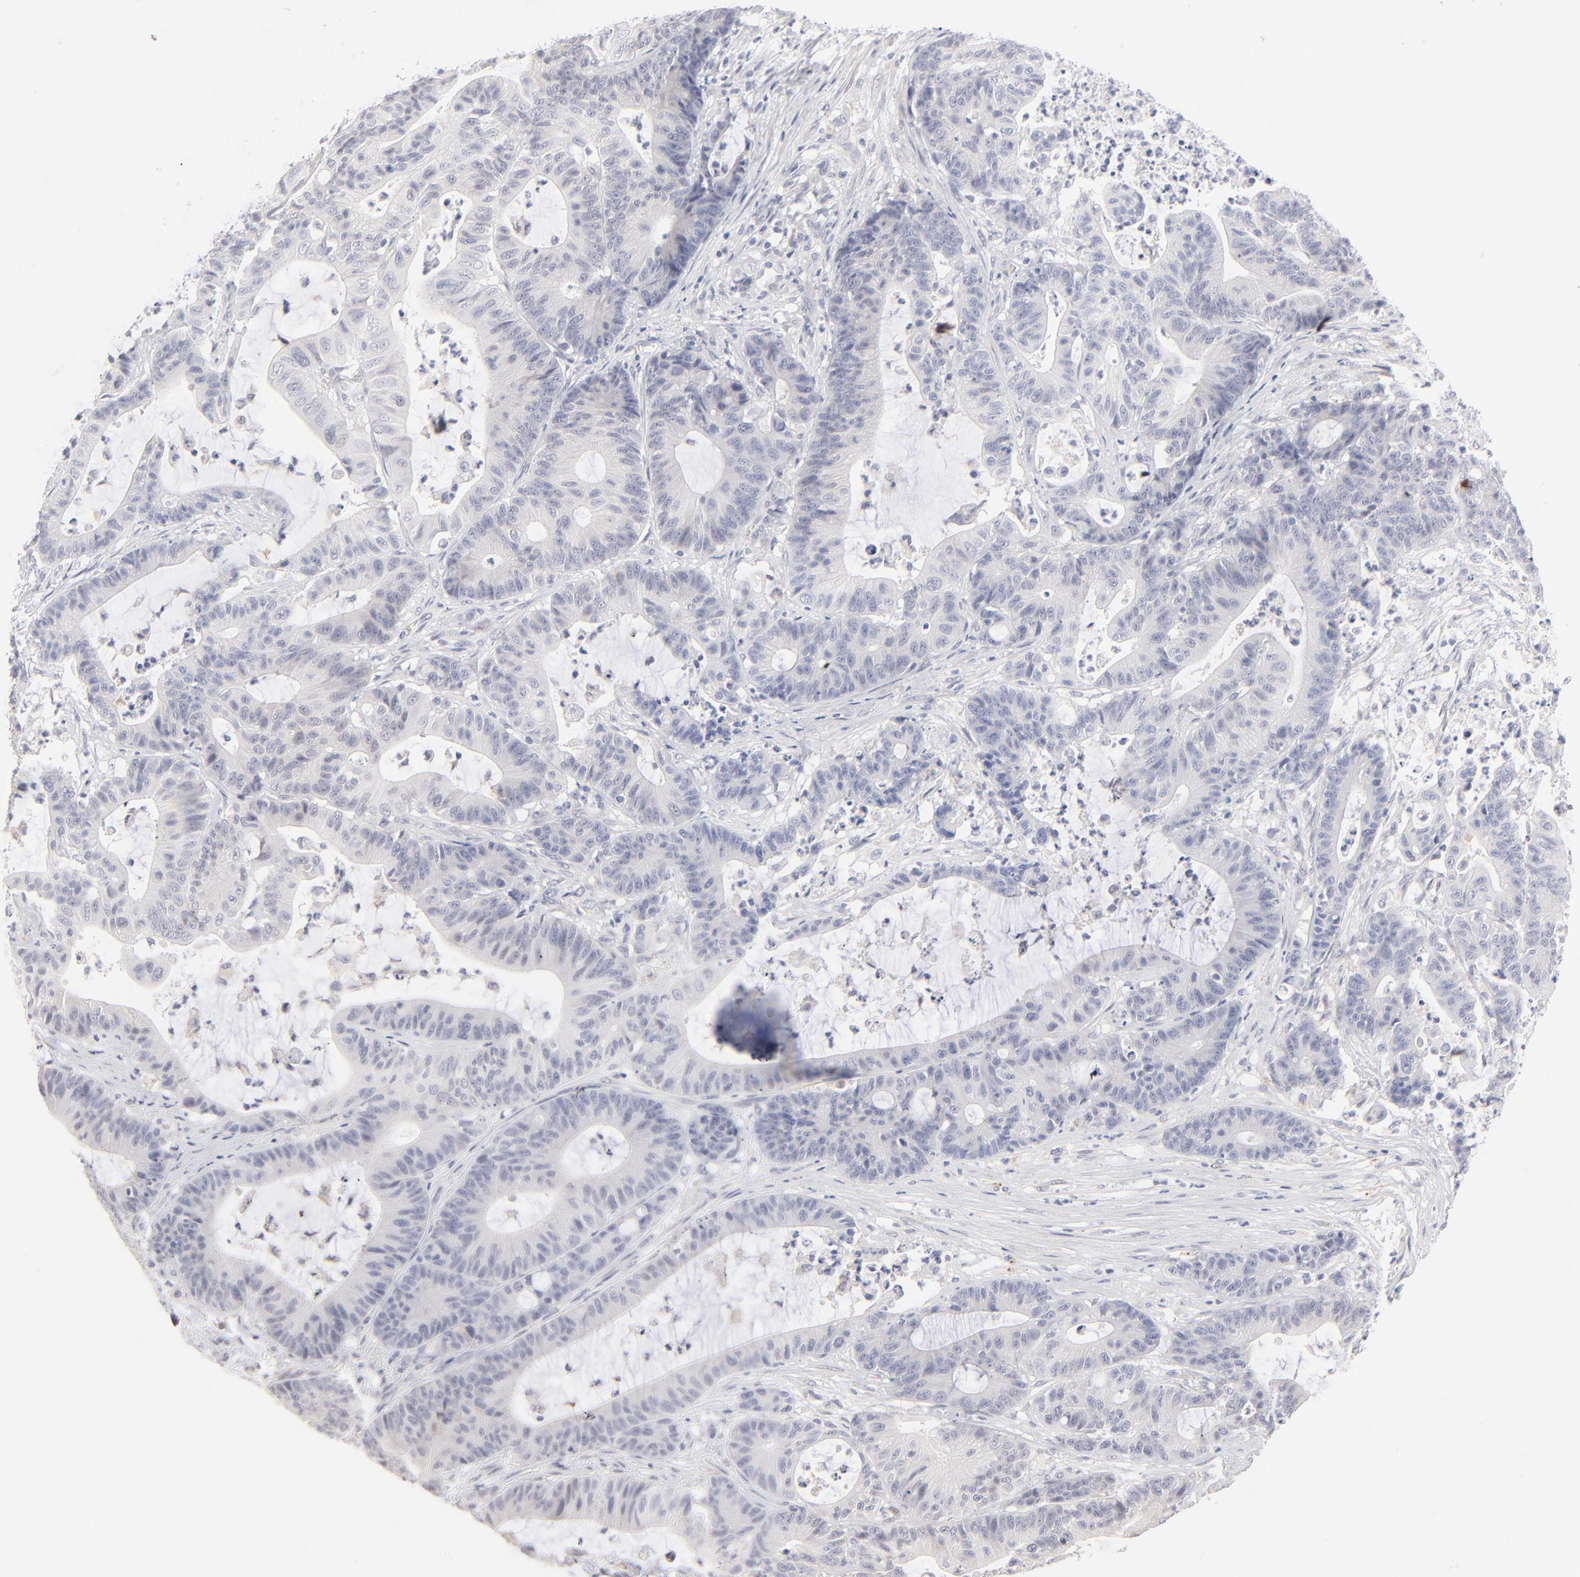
{"staining": {"intensity": "negative", "quantity": "none", "location": "none"}, "tissue": "colorectal cancer", "cell_type": "Tumor cells", "image_type": "cancer", "snomed": [{"axis": "morphology", "description": "Adenocarcinoma, NOS"}, {"axis": "topography", "description": "Colon"}], "caption": "Human colorectal cancer stained for a protein using immunohistochemistry exhibits no positivity in tumor cells.", "gene": "RBM3", "patient": {"sex": "female", "age": 84}}